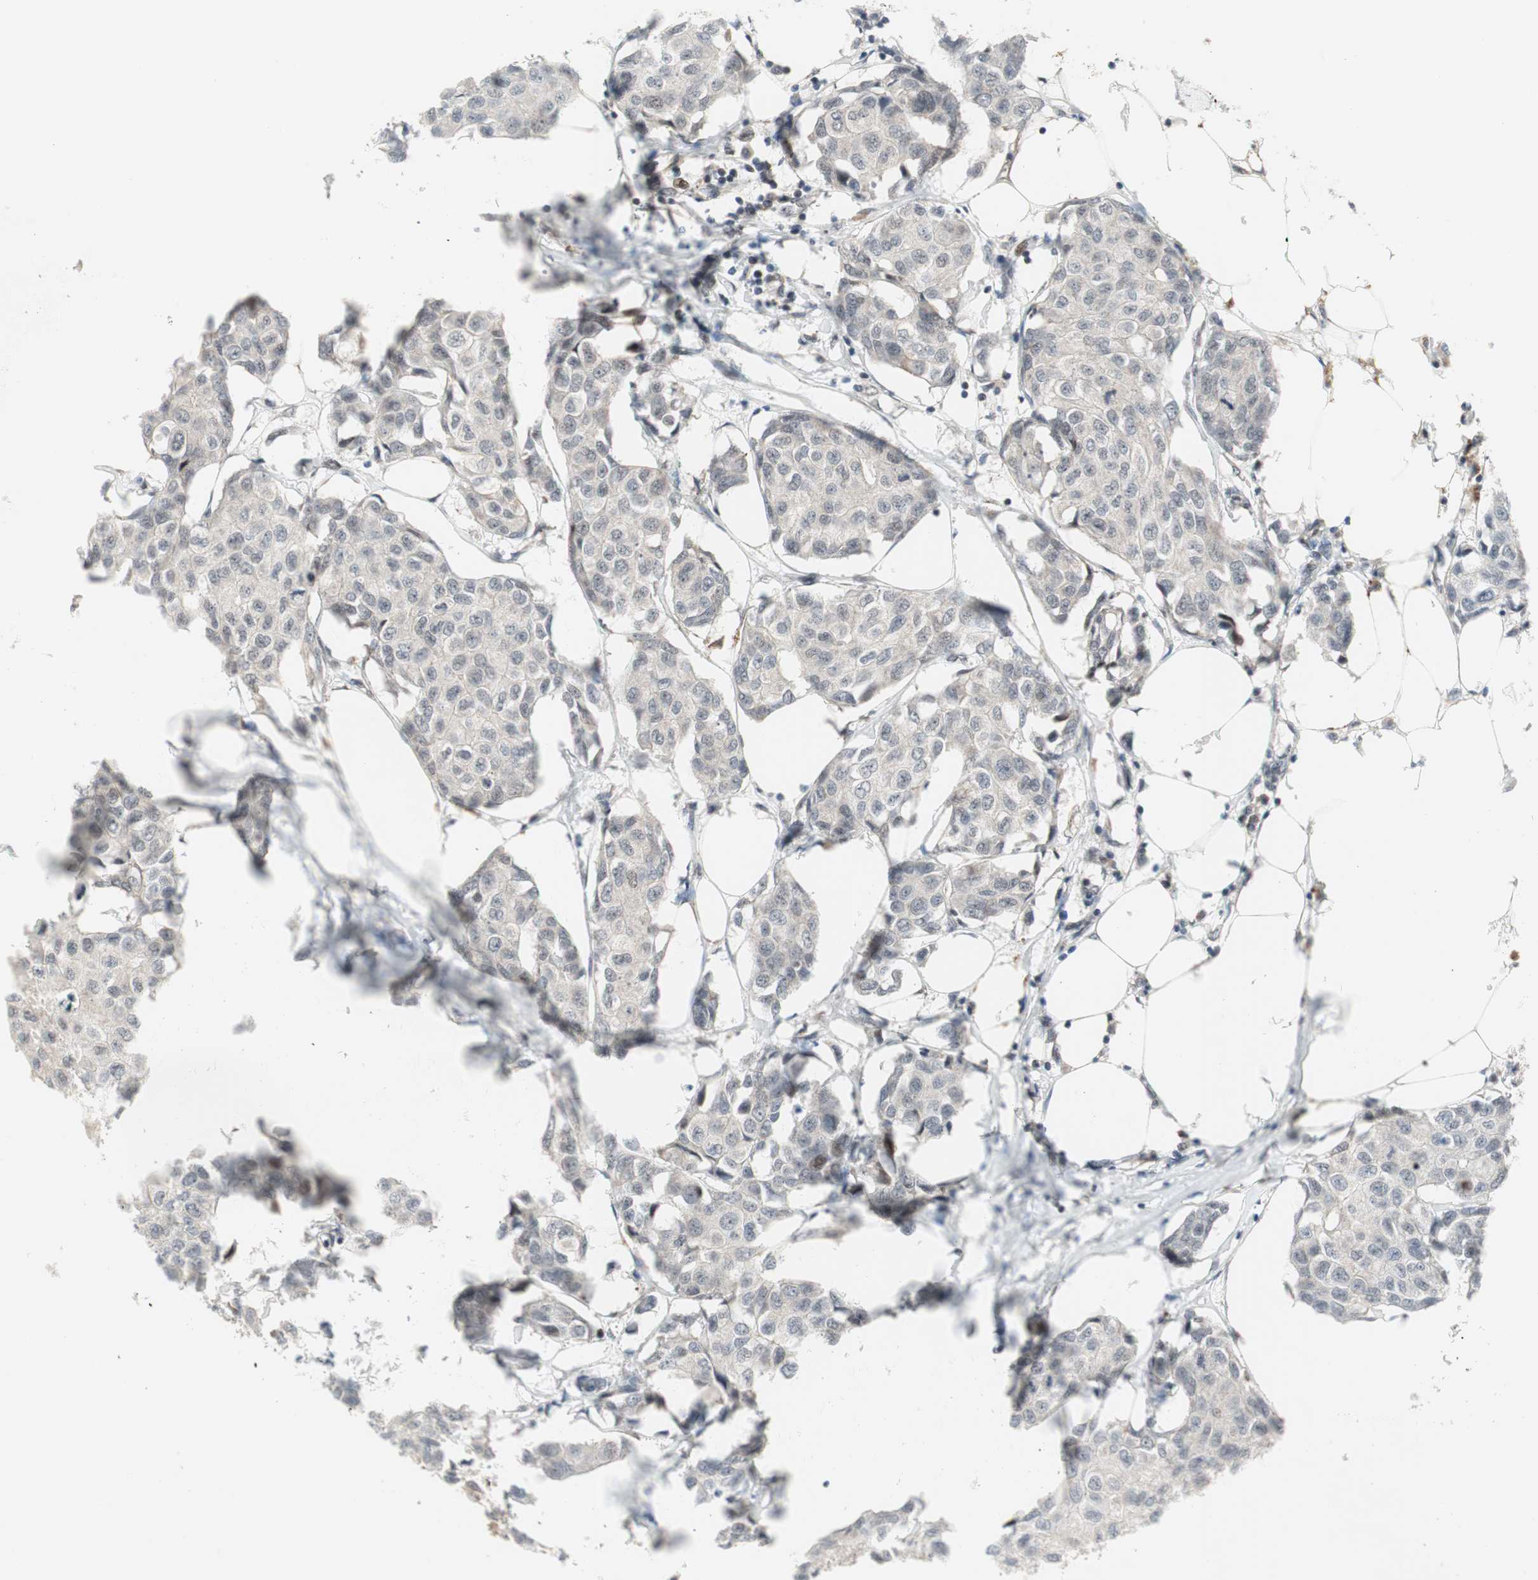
{"staining": {"intensity": "negative", "quantity": "none", "location": "none"}, "tissue": "breast cancer", "cell_type": "Tumor cells", "image_type": "cancer", "snomed": [{"axis": "morphology", "description": "Duct carcinoma"}, {"axis": "topography", "description": "Breast"}], "caption": "Human infiltrating ductal carcinoma (breast) stained for a protein using IHC shows no positivity in tumor cells.", "gene": "TCF12", "patient": {"sex": "female", "age": 80}}